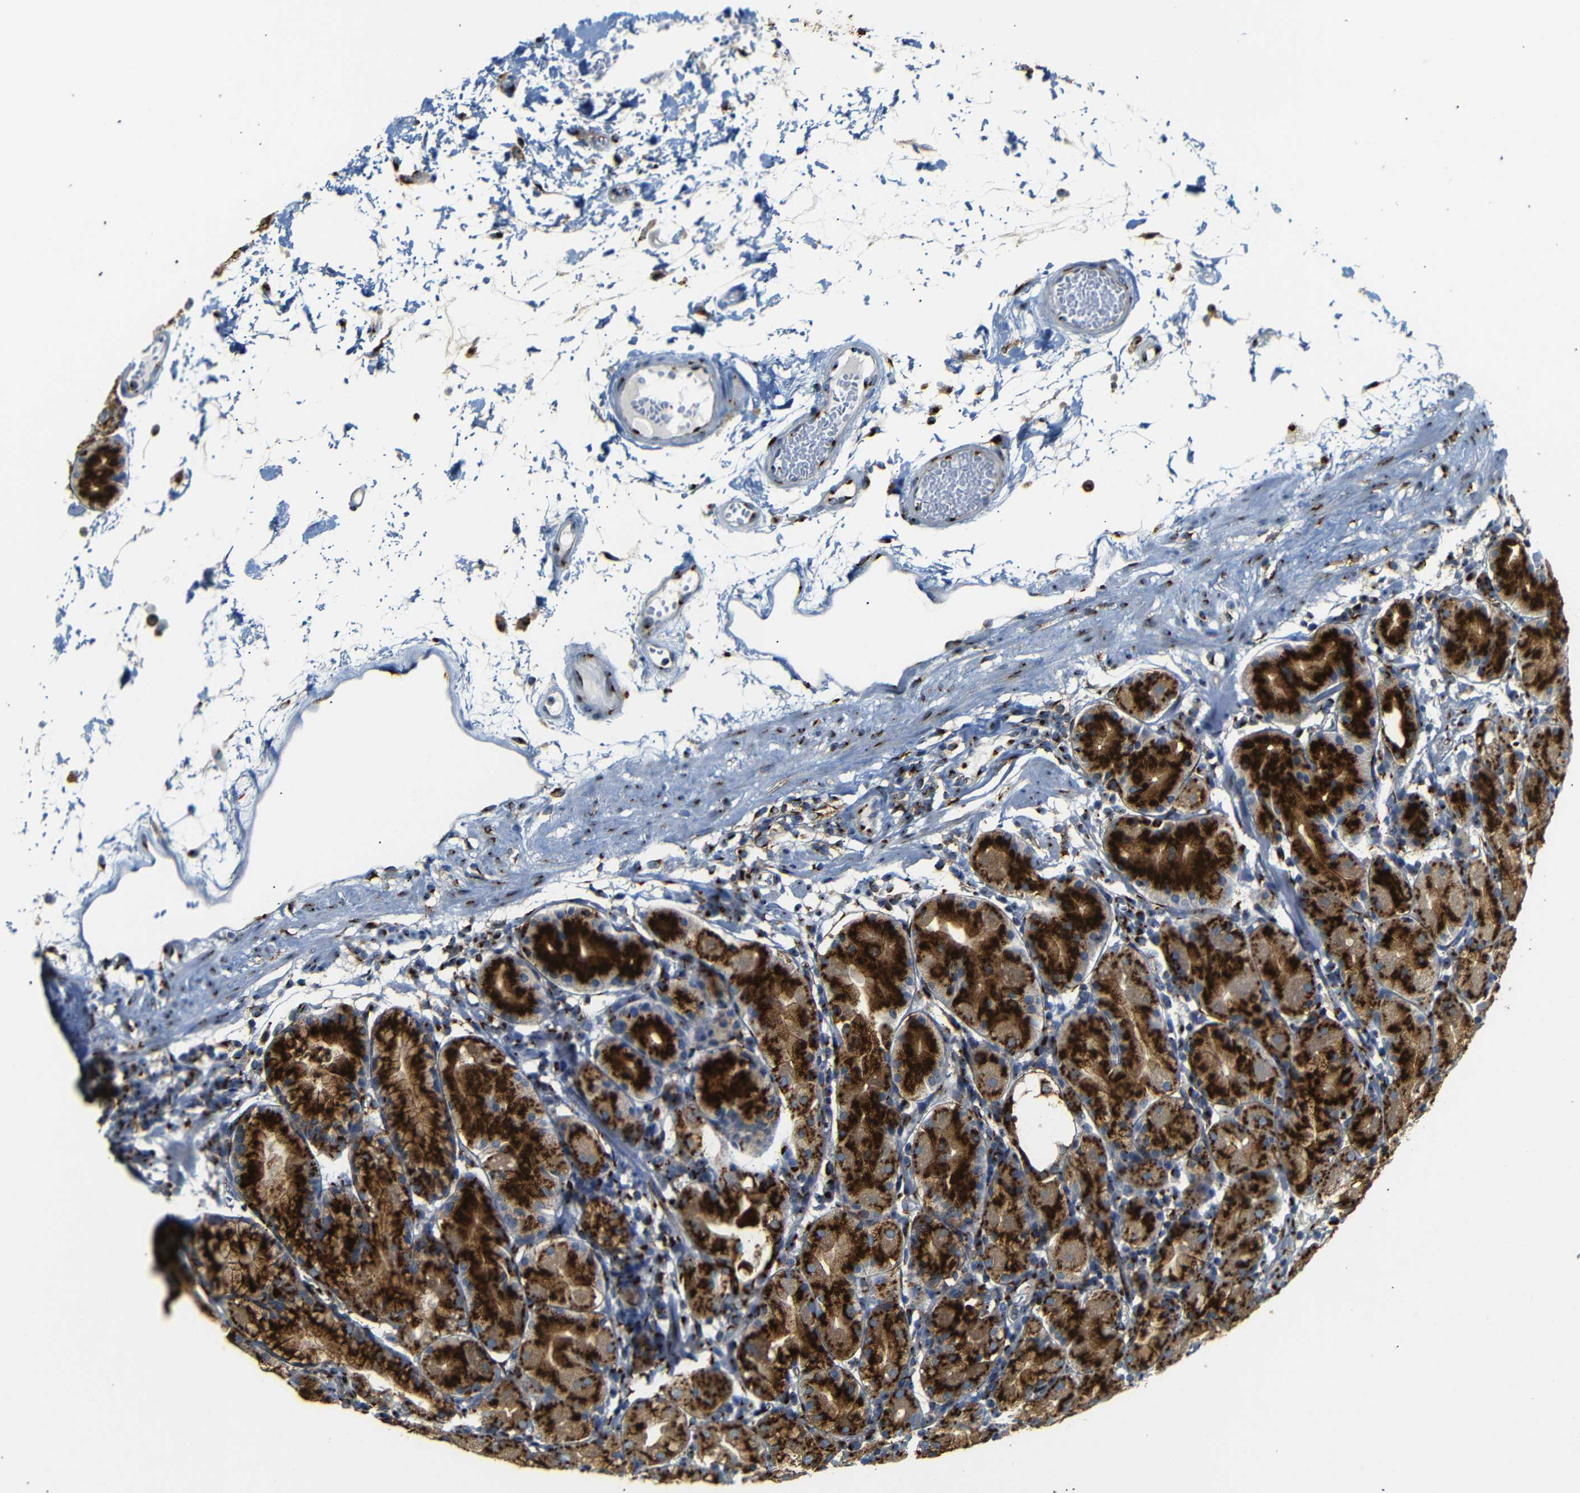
{"staining": {"intensity": "strong", "quantity": ">75%", "location": "cytoplasmic/membranous"}, "tissue": "stomach", "cell_type": "Glandular cells", "image_type": "normal", "snomed": [{"axis": "morphology", "description": "Normal tissue, NOS"}, {"axis": "topography", "description": "Stomach"}, {"axis": "topography", "description": "Stomach, lower"}], "caption": "Stomach stained with DAB IHC displays high levels of strong cytoplasmic/membranous staining in about >75% of glandular cells. Using DAB (3,3'-diaminobenzidine) (brown) and hematoxylin (blue) stains, captured at high magnification using brightfield microscopy.", "gene": "TGOLN2", "patient": {"sex": "female", "age": 75}}